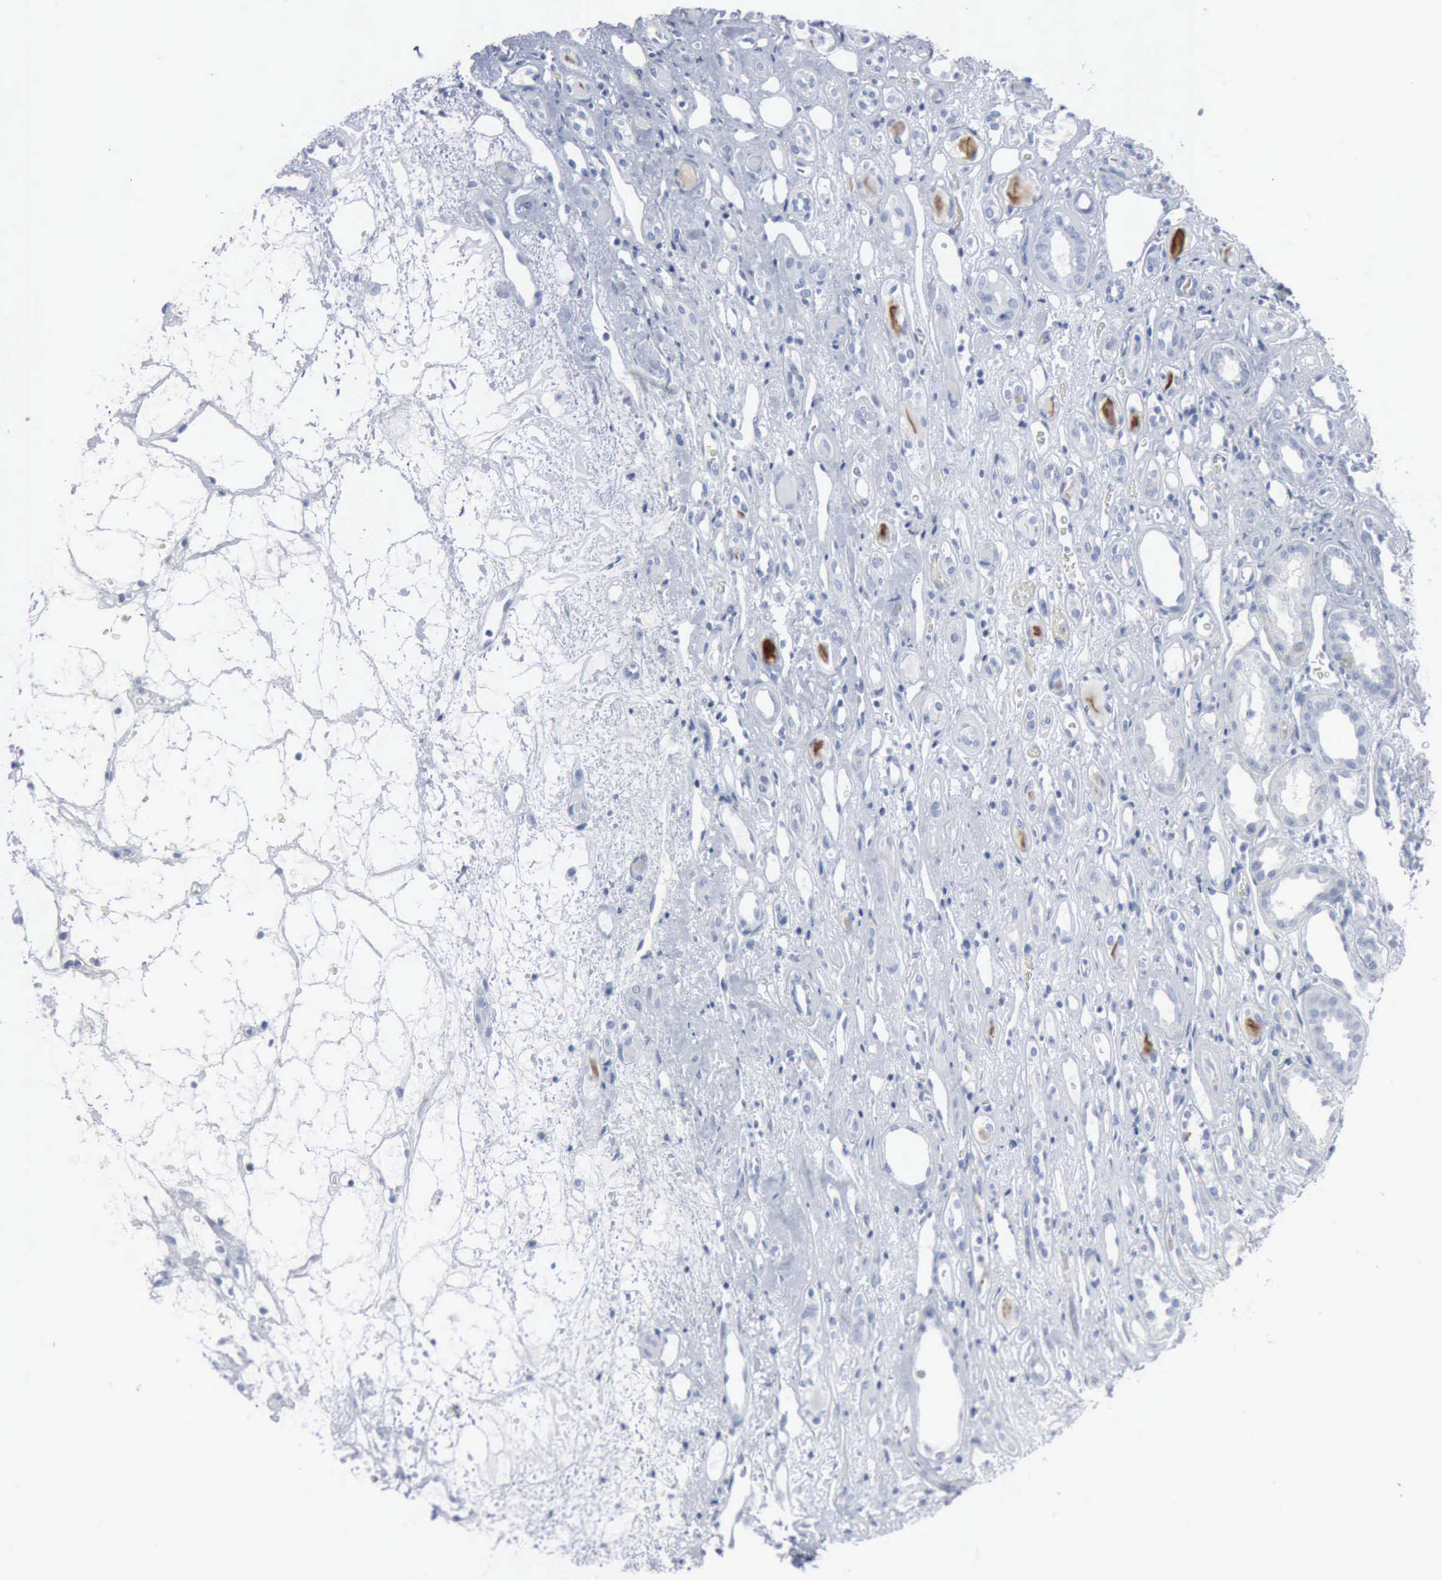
{"staining": {"intensity": "negative", "quantity": "none", "location": "none"}, "tissue": "renal cancer", "cell_type": "Tumor cells", "image_type": "cancer", "snomed": [{"axis": "morphology", "description": "Adenocarcinoma, NOS"}, {"axis": "topography", "description": "Kidney"}], "caption": "Renal cancer was stained to show a protein in brown. There is no significant expression in tumor cells.", "gene": "DMD", "patient": {"sex": "female", "age": 60}}